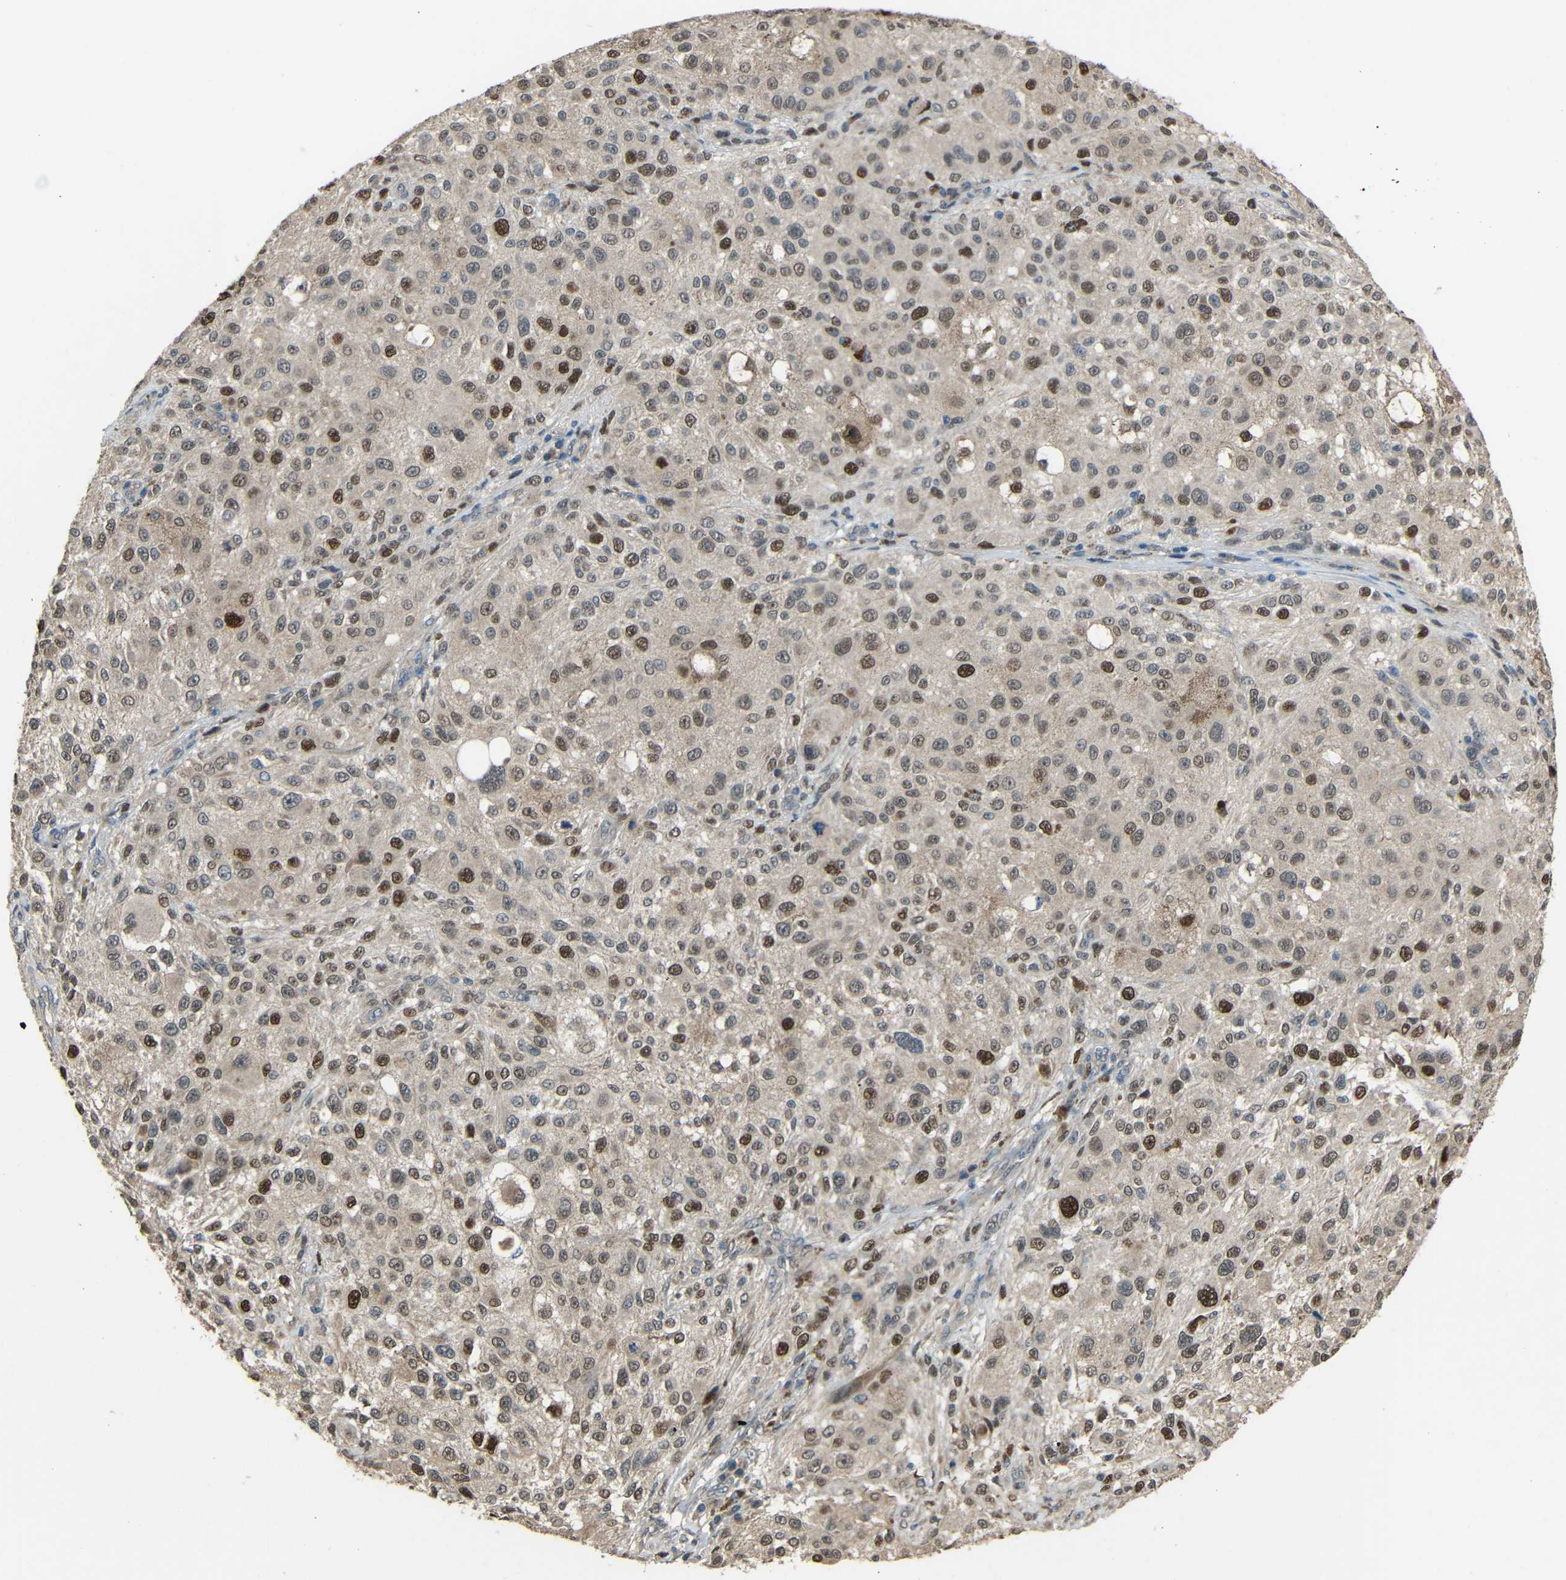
{"staining": {"intensity": "moderate", "quantity": "25%-75%", "location": "nuclear"}, "tissue": "melanoma", "cell_type": "Tumor cells", "image_type": "cancer", "snomed": [{"axis": "morphology", "description": "Necrosis, NOS"}, {"axis": "morphology", "description": "Malignant melanoma, NOS"}, {"axis": "topography", "description": "Skin"}], "caption": "Tumor cells demonstrate medium levels of moderate nuclear expression in about 25%-75% of cells in malignant melanoma. The staining was performed using DAB (3,3'-diaminobenzidine), with brown indicating positive protein expression. Nuclei are stained blue with hematoxylin.", "gene": "STBD1", "patient": {"sex": "female", "age": 87}}